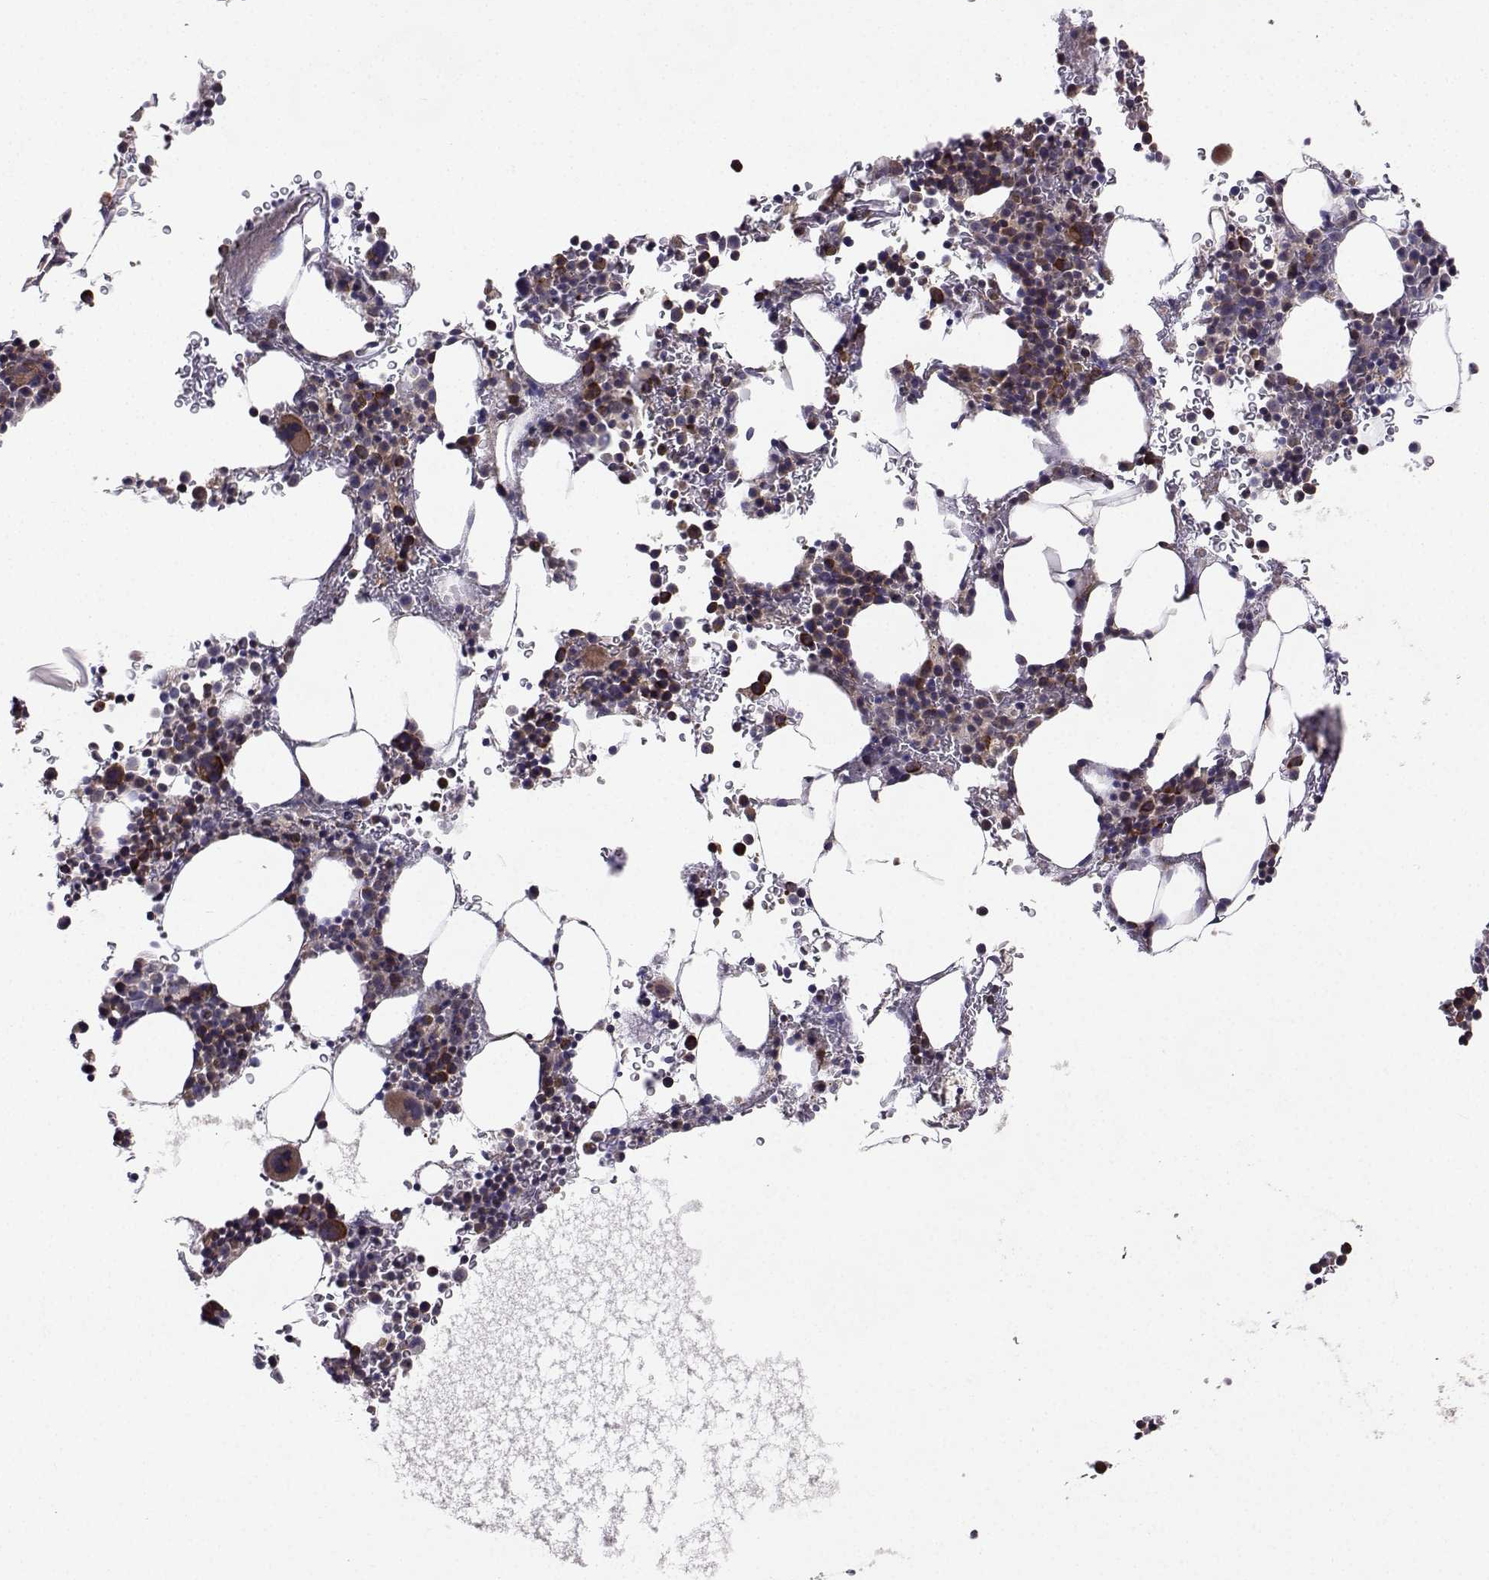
{"staining": {"intensity": "moderate", "quantity": "25%-75%", "location": "cytoplasmic/membranous"}, "tissue": "bone marrow", "cell_type": "Hematopoietic cells", "image_type": "normal", "snomed": [{"axis": "morphology", "description": "Normal tissue, NOS"}, {"axis": "topography", "description": "Bone marrow"}], "caption": "About 25%-75% of hematopoietic cells in benign bone marrow display moderate cytoplasmic/membranous protein expression as visualized by brown immunohistochemical staining.", "gene": "STXBP5", "patient": {"sex": "male", "age": 77}}